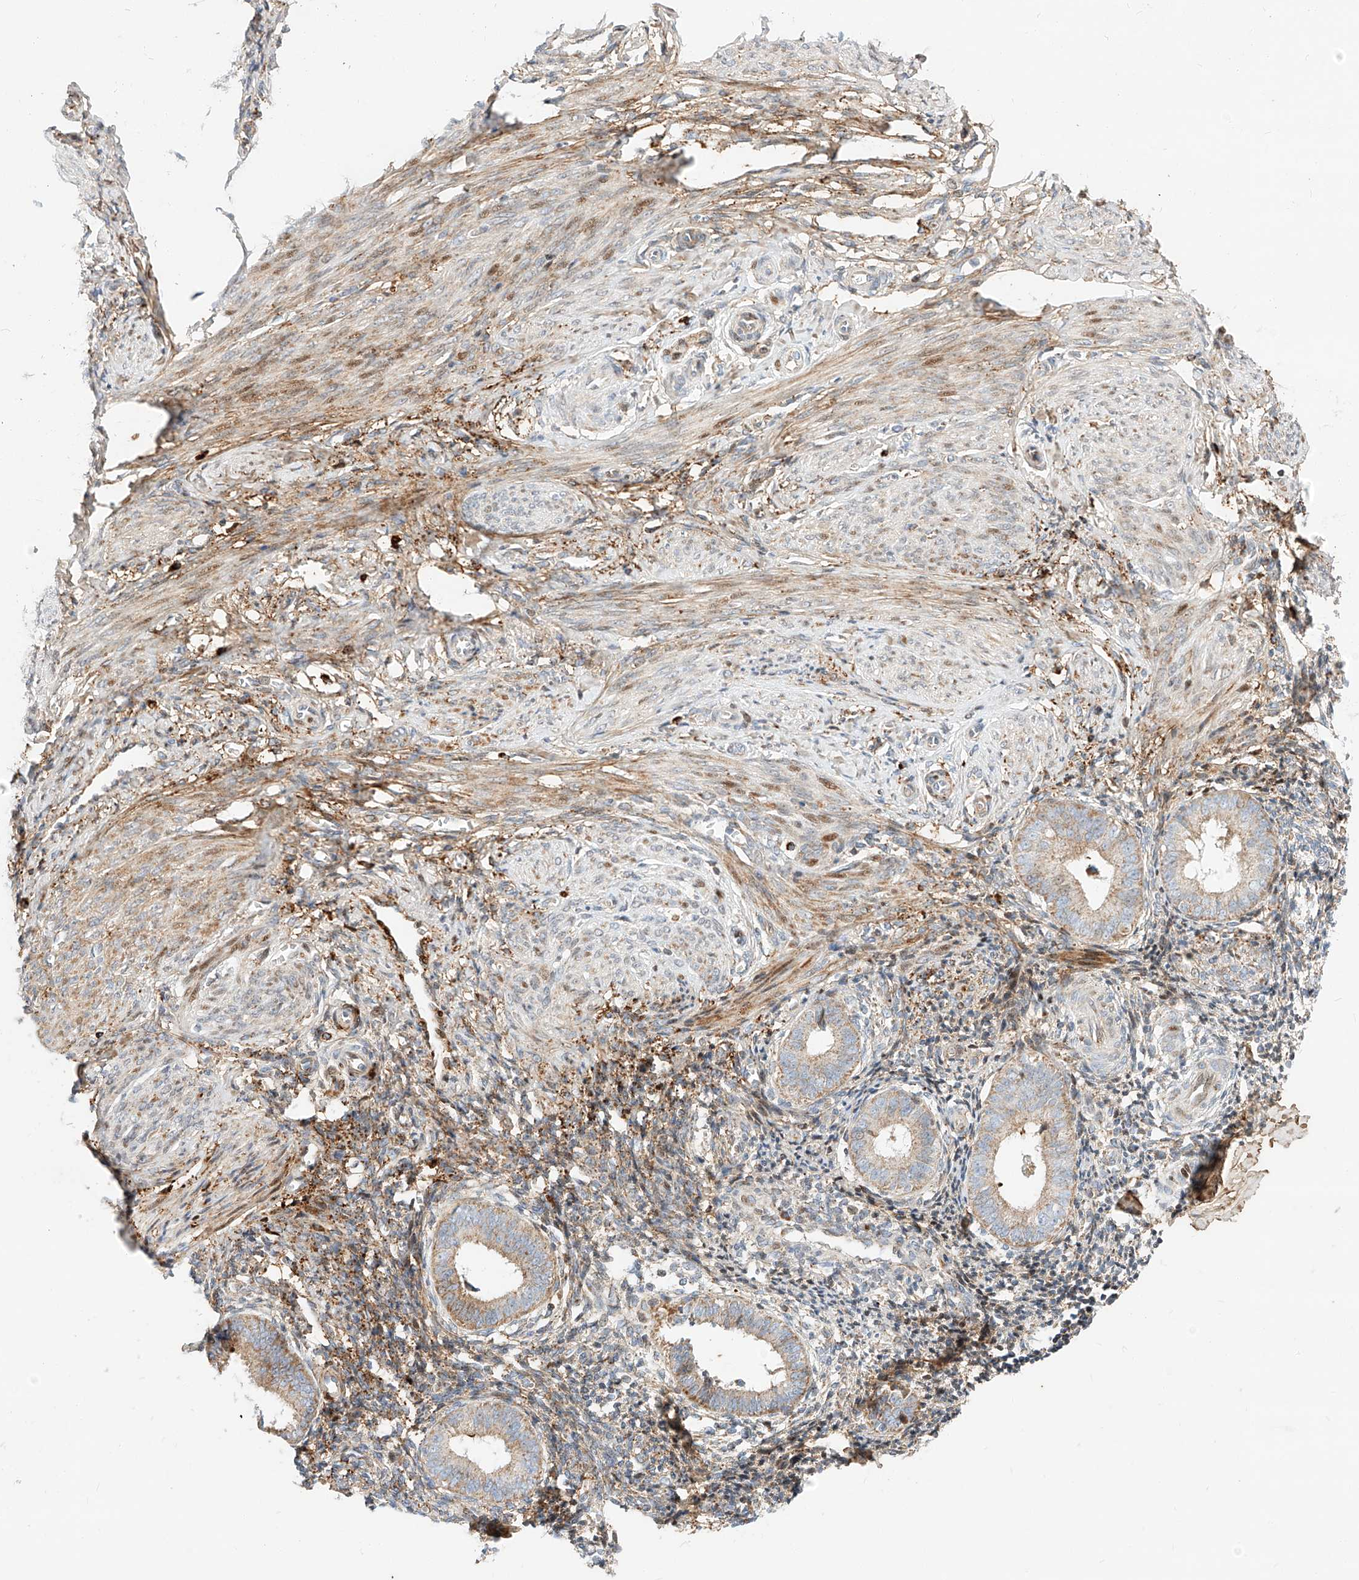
{"staining": {"intensity": "weak", "quantity": "<25%", "location": "cytoplasmic/membranous"}, "tissue": "endometrium", "cell_type": "Cells in endometrial stroma", "image_type": "normal", "snomed": [{"axis": "morphology", "description": "Normal tissue, NOS"}, {"axis": "topography", "description": "Uterus"}, {"axis": "topography", "description": "Endometrium"}], "caption": "Immunohistochemistry (IHC) image of benign endometrium: endometrium stained with DAB (3,3'-diaminobenzidine) shows no significant protein expression in cells in endometrial stroma.", "gene": "OSGEPL1", "patient": {"sex": "female", "age": 48}}